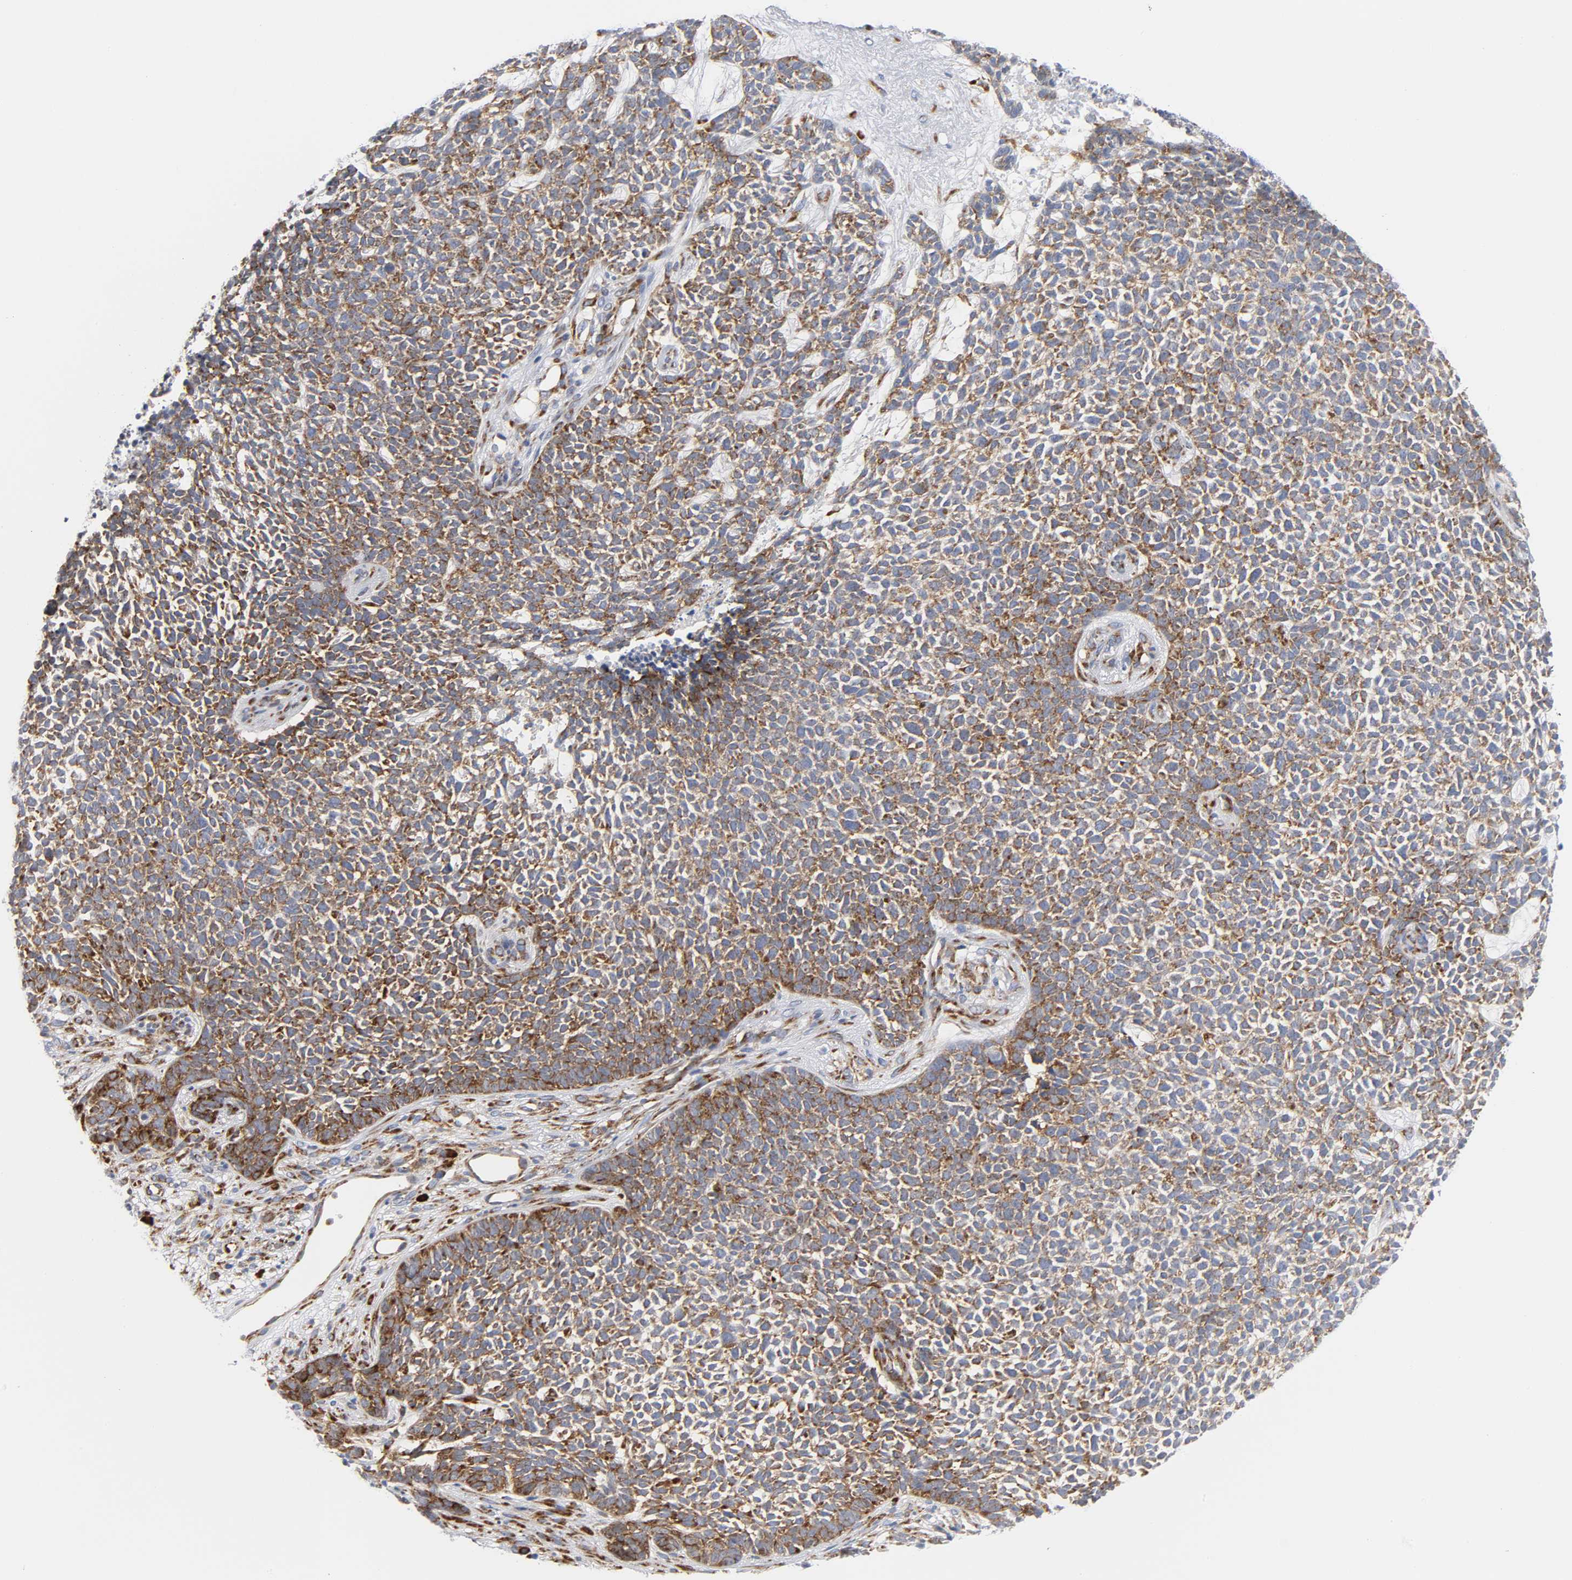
{"staining": {"intensity": "strong", "quantity": "25%-75%", "location": "cytoplasmic/membranous"}, "tissue": "skin cancer", "cell_type": "Tumor cells", "image_type": "cancer", "snomed": [{"axis": "morphology", "description": "Basal cell carcinoma"}, {"axis": "topography", "description": "Skin"}], "caption": "There is high levels of strong cytoplasmic/membranous staining in tumor cells of basal cell carcinoma (skin), as demonstrated by immunohistochemical staining (brown color).", "gene": "REL", "patient": {"sex": "female", "age": 84}}